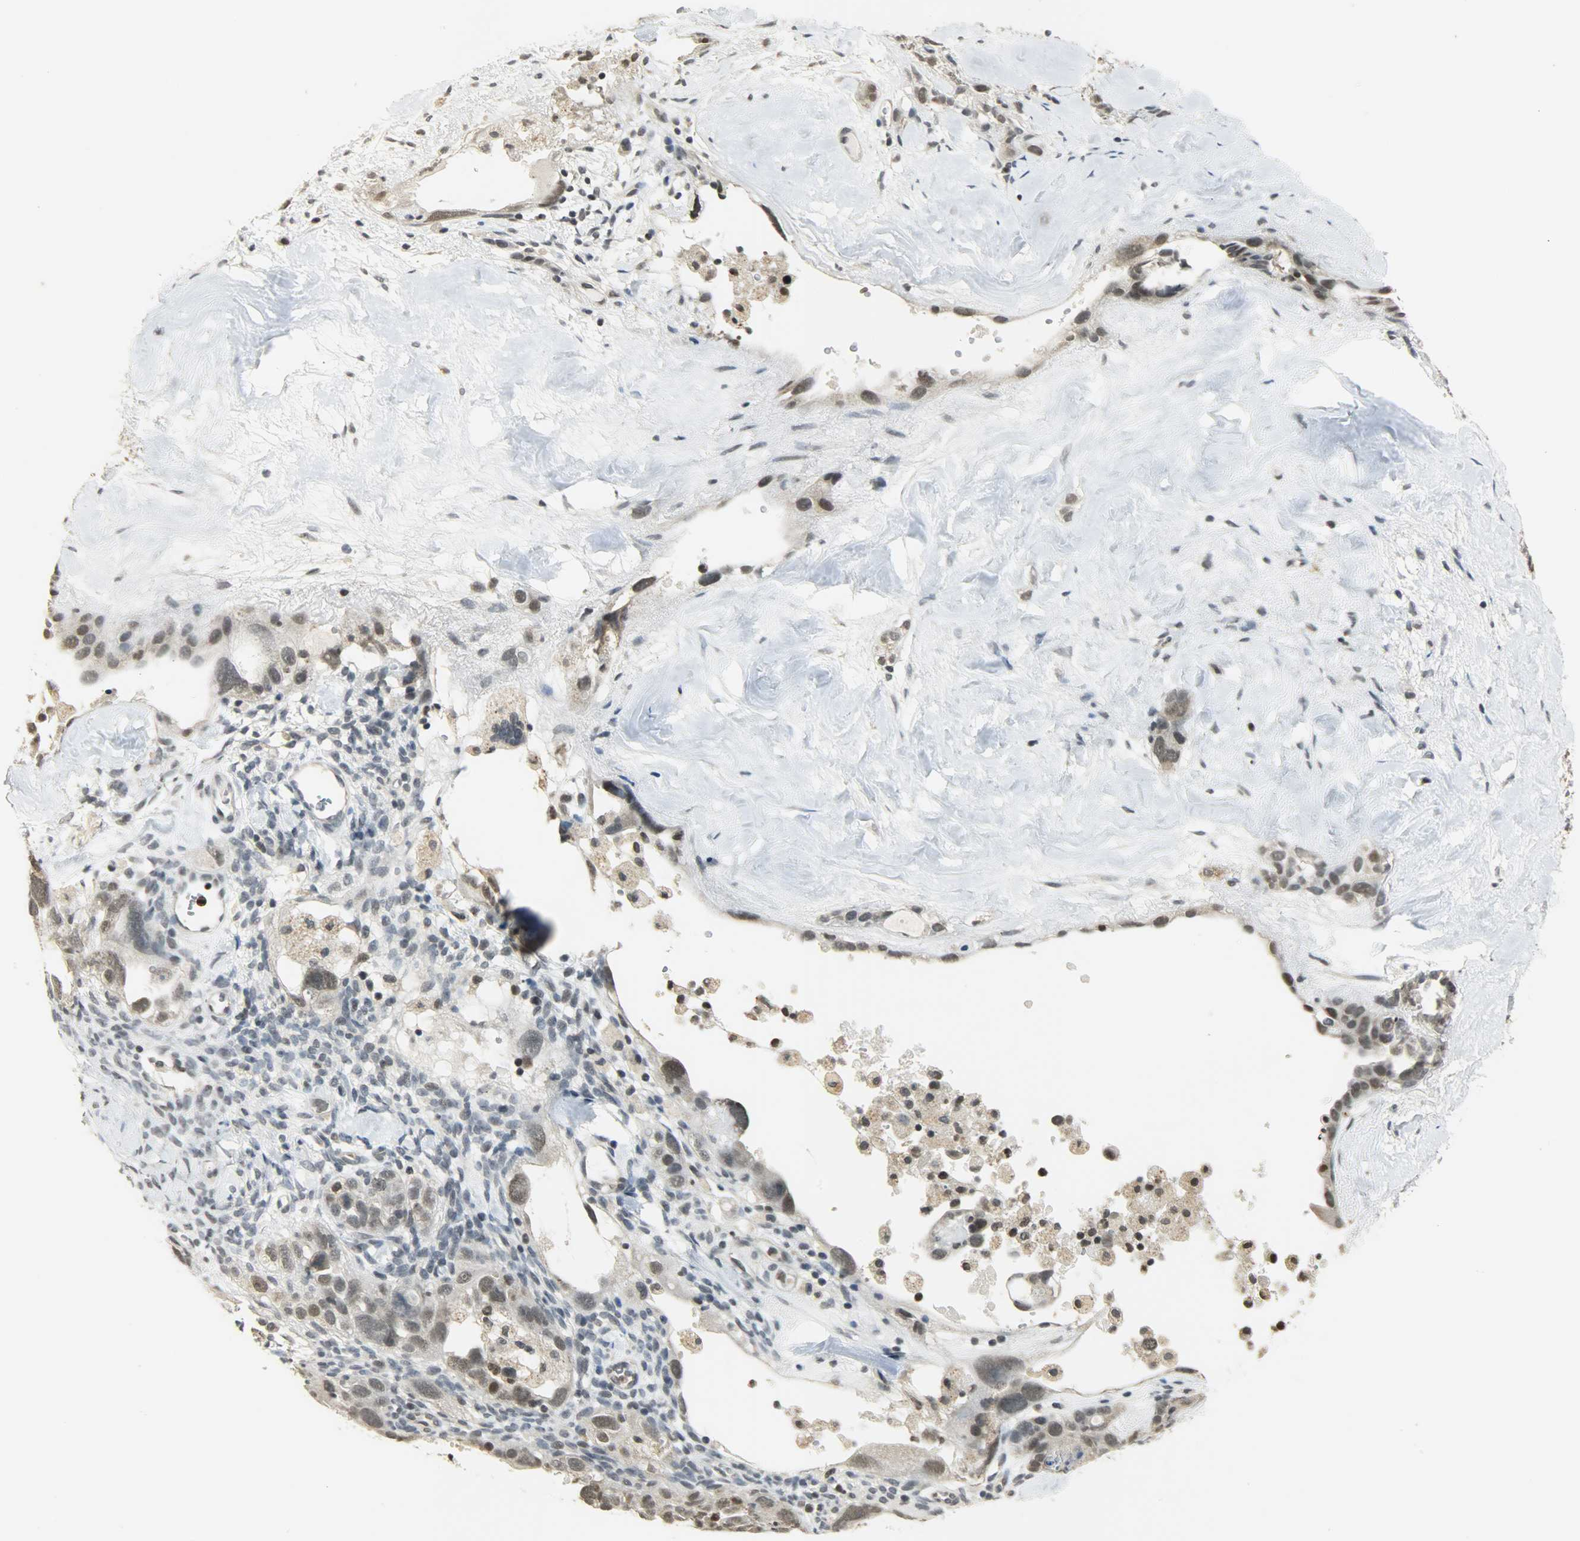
{"staining": {"intensity": "weak", "quantity": "25%-75%", "location": "nuclear"}, "tissue": "ovarian cancer", "cell_type": "Tumor cells", "image_type": "cancer", "snomed": [{"axis": "morphology", "description": "Cystadenocarcinoma, serous, NOS"}, {"axis": "topography", "description": "Ovary"}], "caption": "There is low levels of weak nuclear positivity in tumor cells of ovarian serous cystadenocarcinoma, as demonstrated by immunohistochemical staining (brown color).", "gene": "SMARCA5", "patient": {"sex": "female", "age": 66}}